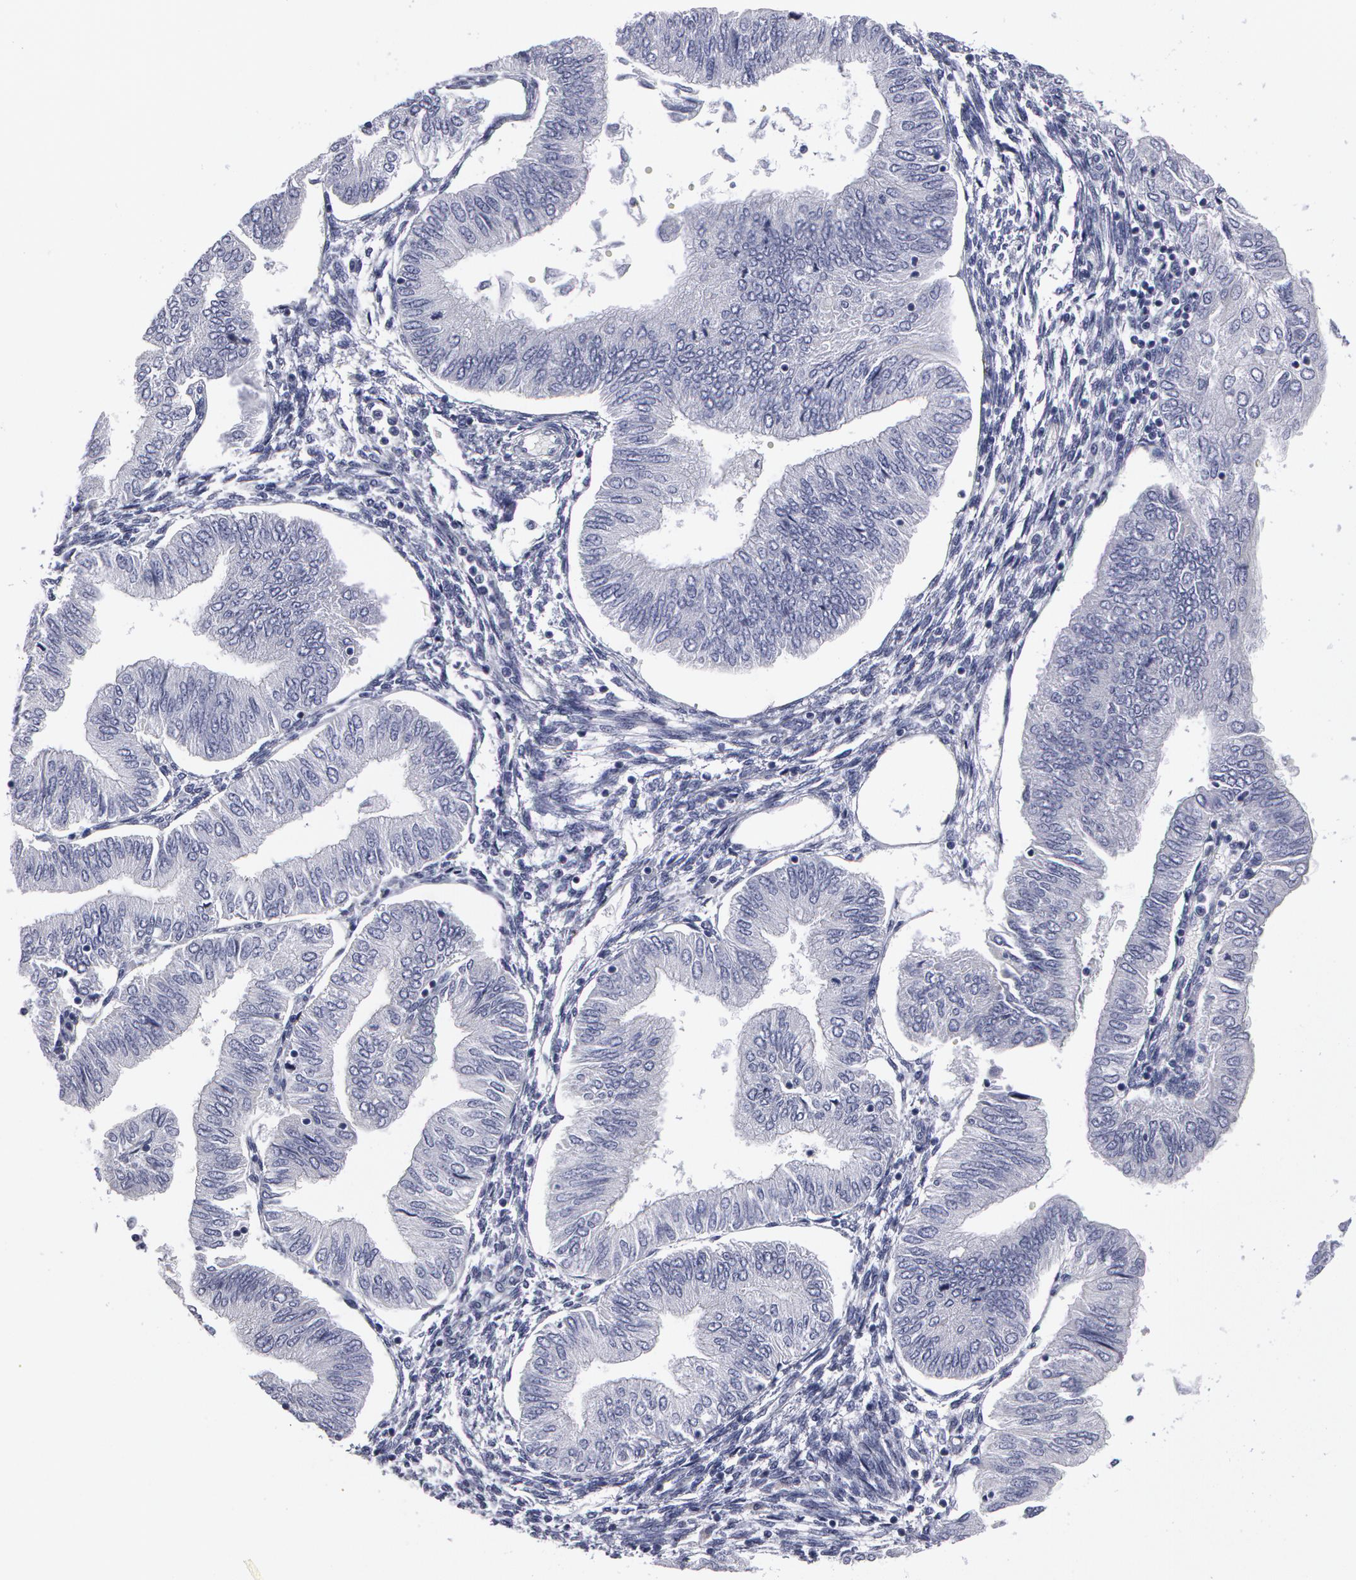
{"staining": {"intensity": "negative", "quantity": "none", "location": "none"}, "tissue": "endometrial cancer", "cell_type": "Tumor cells", "image_type": "cancer", "snomed": [{"axis": "morphology", "description": "Adenocarcinoma, NOS"}, {"axis": "topography", "description": "Endometrium"}], "caption": "DAB immunohistochemical staining of endometrial cancer (adenocarcinoma) shows no significant positivity in tumor cells.", "gene": "SMC1B", "patient": {"sex": "female", "age": 51}}